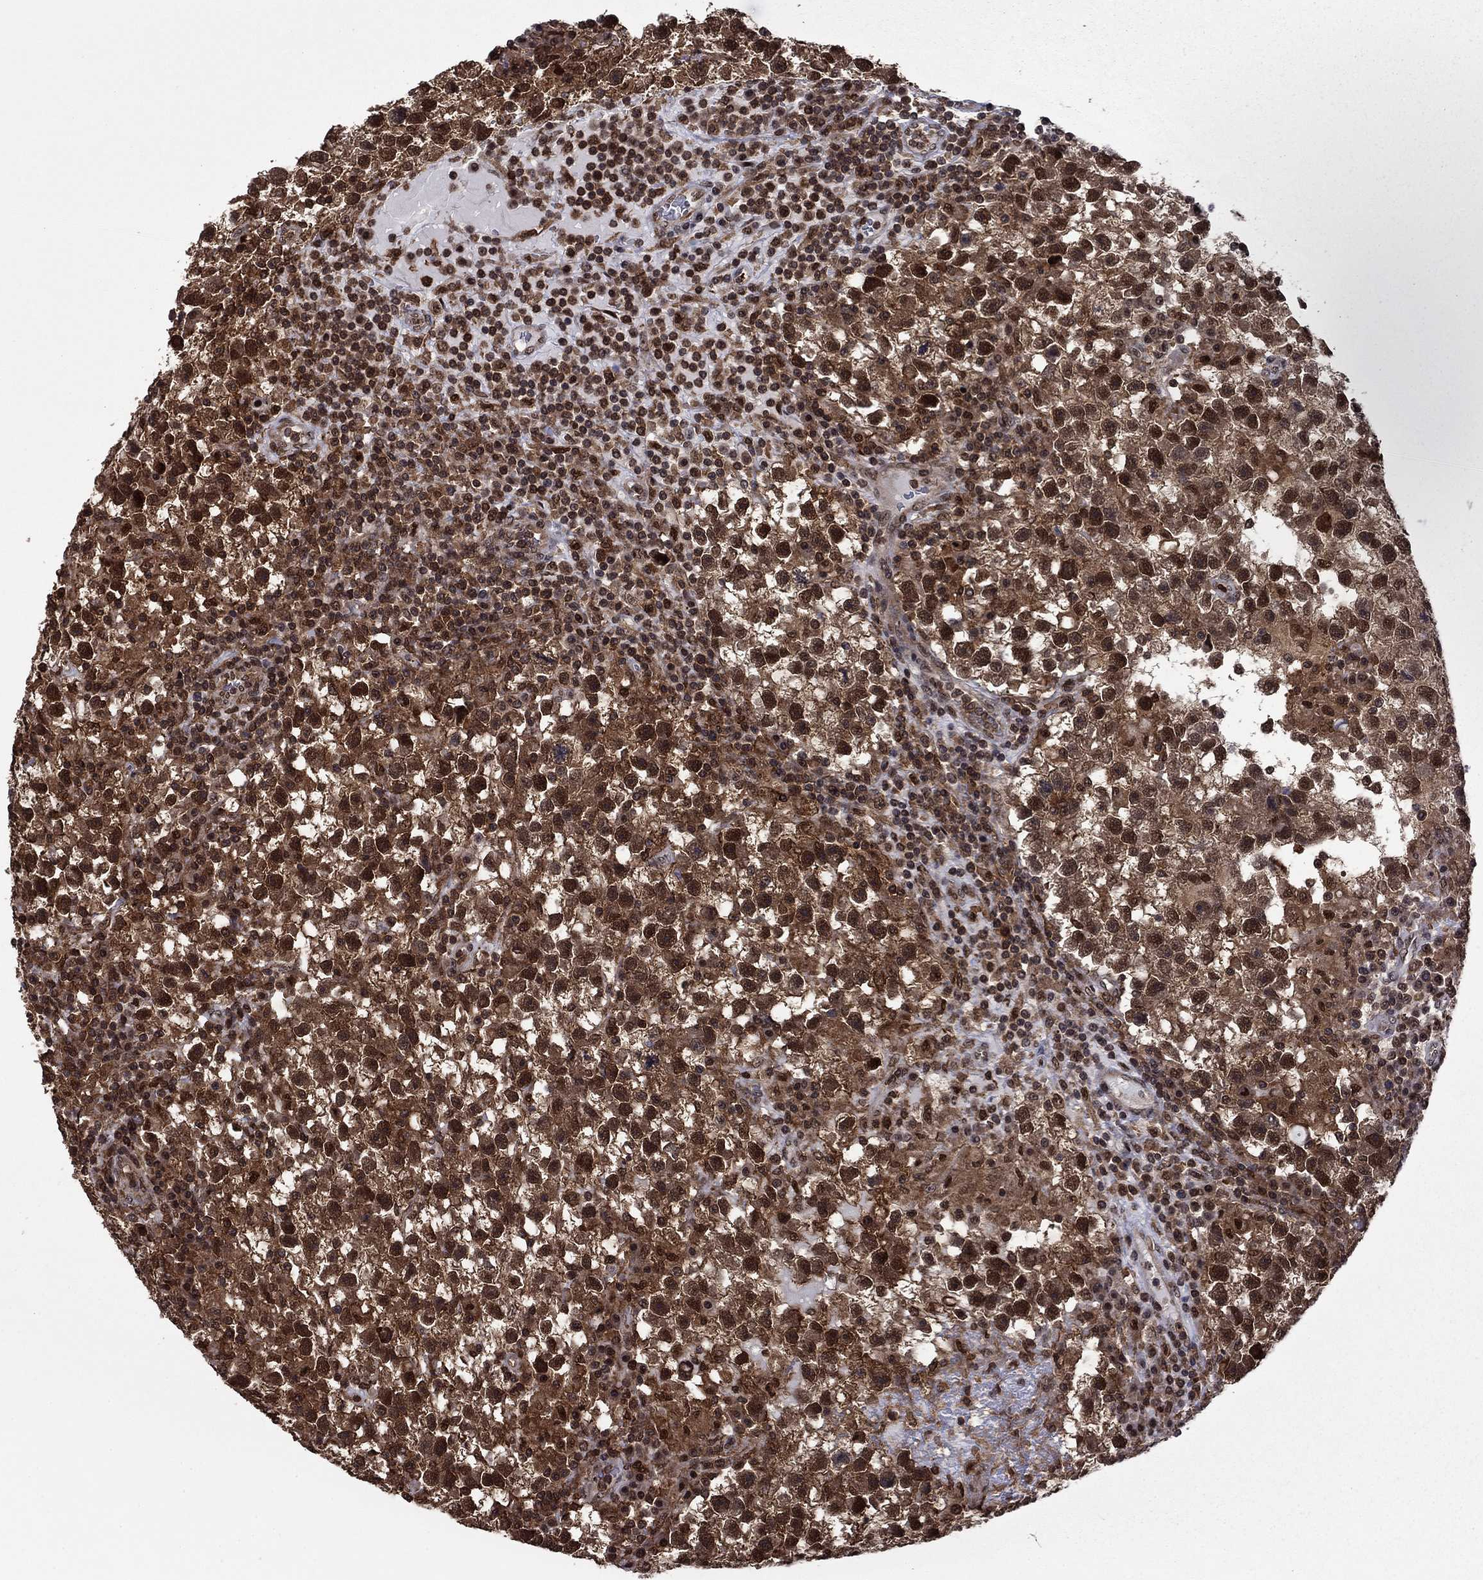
{"staining": {"intensity": "strong", "quantity": ">75%", "location": "cytoplasmic/membranous,nuclear"}, "tissue": "testis cancer", "cell_type": "Tumor cells", "image_type": "cancer", "snomed": [{"axis": "morphology", "description": "Seminoma, NOS"}, {"axis": "topography", "description": "Testis"}], "caption": "Strong cytoplasmic/membranous and nuclear protein positivity is identified in about >75% of tumor cells in seminoma (testis). Nuclei are stained in blue.", "gene": "PSMD2", "patient": {"sex": "male", "age": 47}}